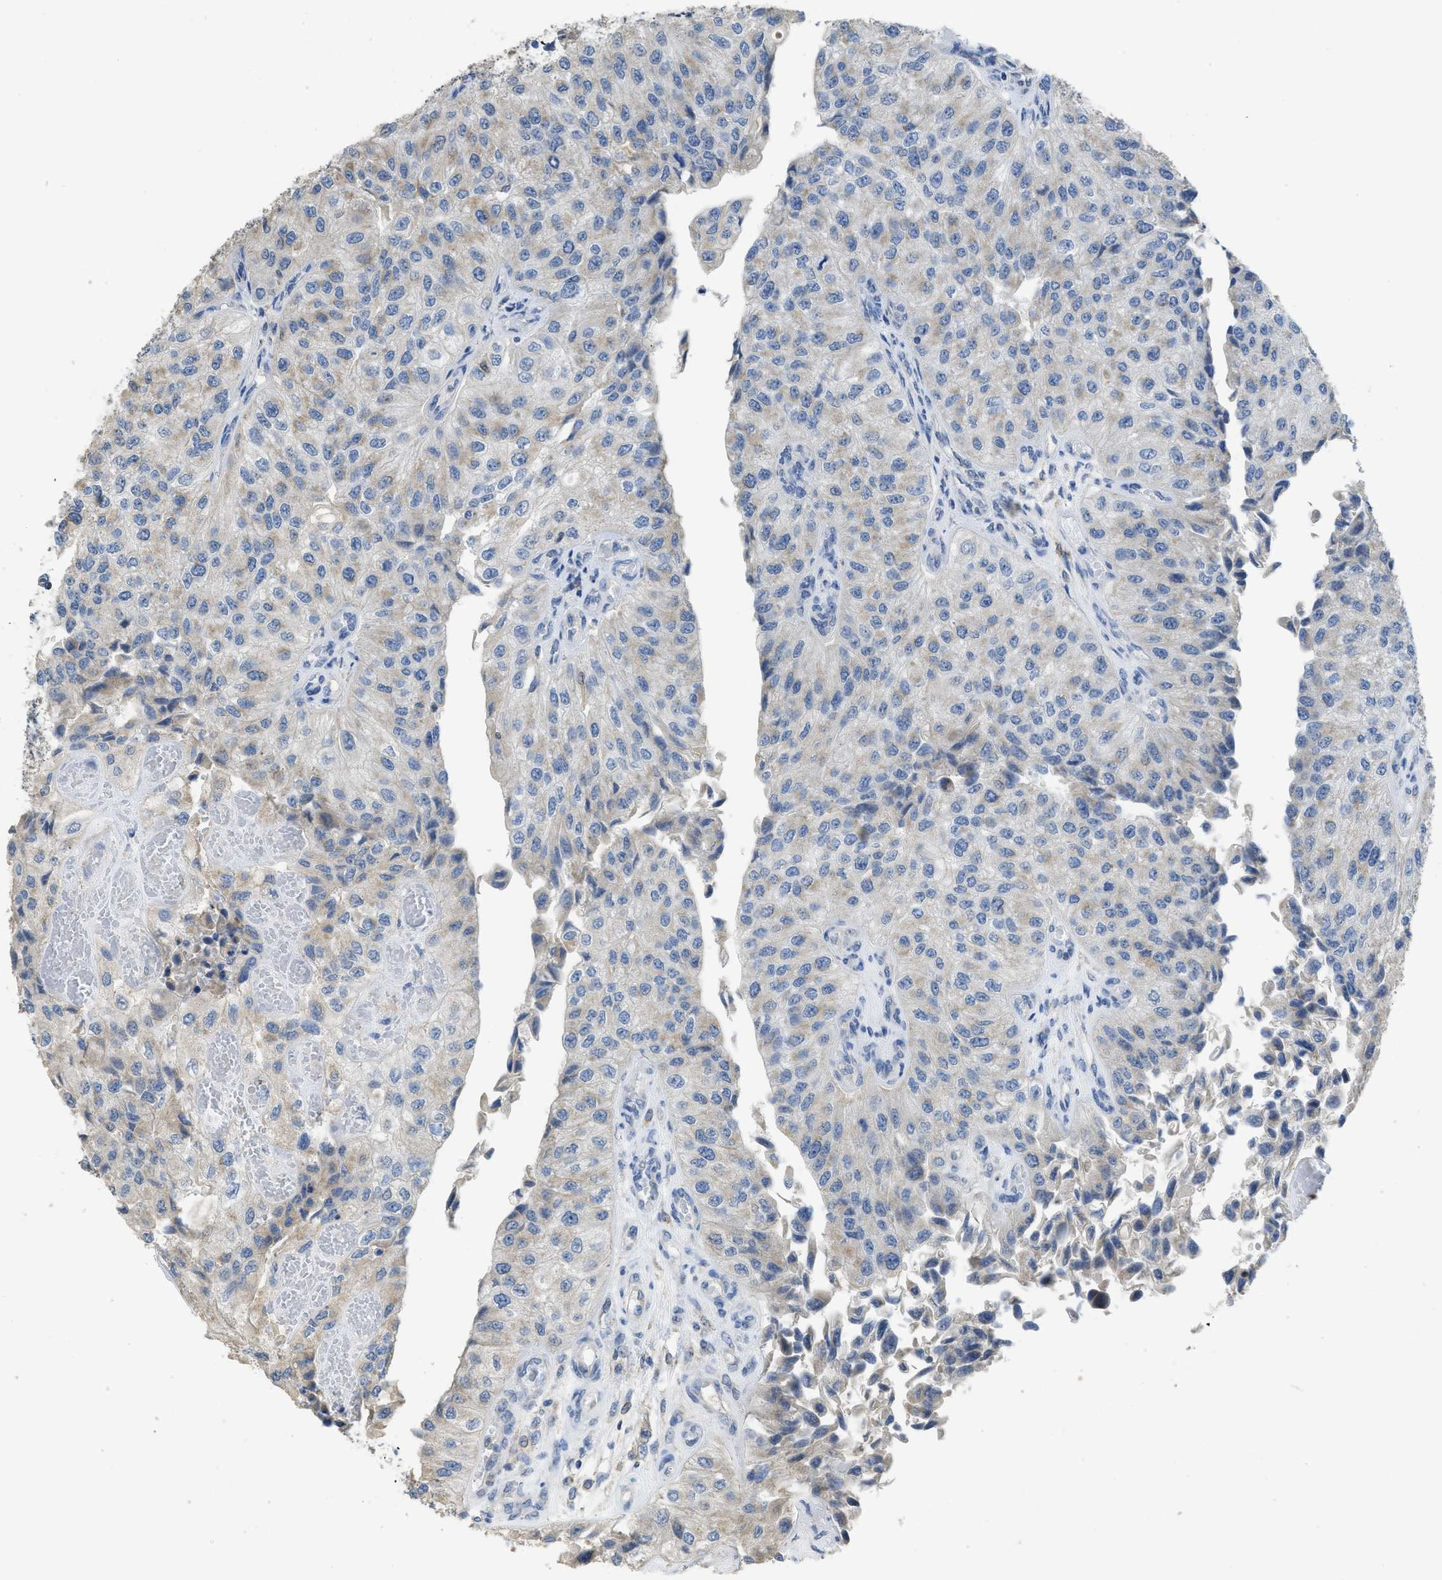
{"staining": {"intensity": "weak", "quantity": "<25%", "location": "cytoplasmic/membranous"}, "tissue": "urothelial cancer", "cell_type": "Tumor cells", "image_type": "cancer", "snomed": [{"axis": "morphology", "description": "Urothelial carcinoma, High grade"}, {"axis": "topography", "description": "Kidney"}, {"axis": "topography", "description": "Urinary bladder"}], "caption": "DAB (3,3'-diaminobenzidine) immunohistochemical staining of urothelial cancer displays no significant expression in tumor cells. The staining is performed using DAB brown chromogen with nuclei counter-stained in using hematoxylin.", "gene": "SFXN2", "patient": {"sex": "male", "age": 77}}